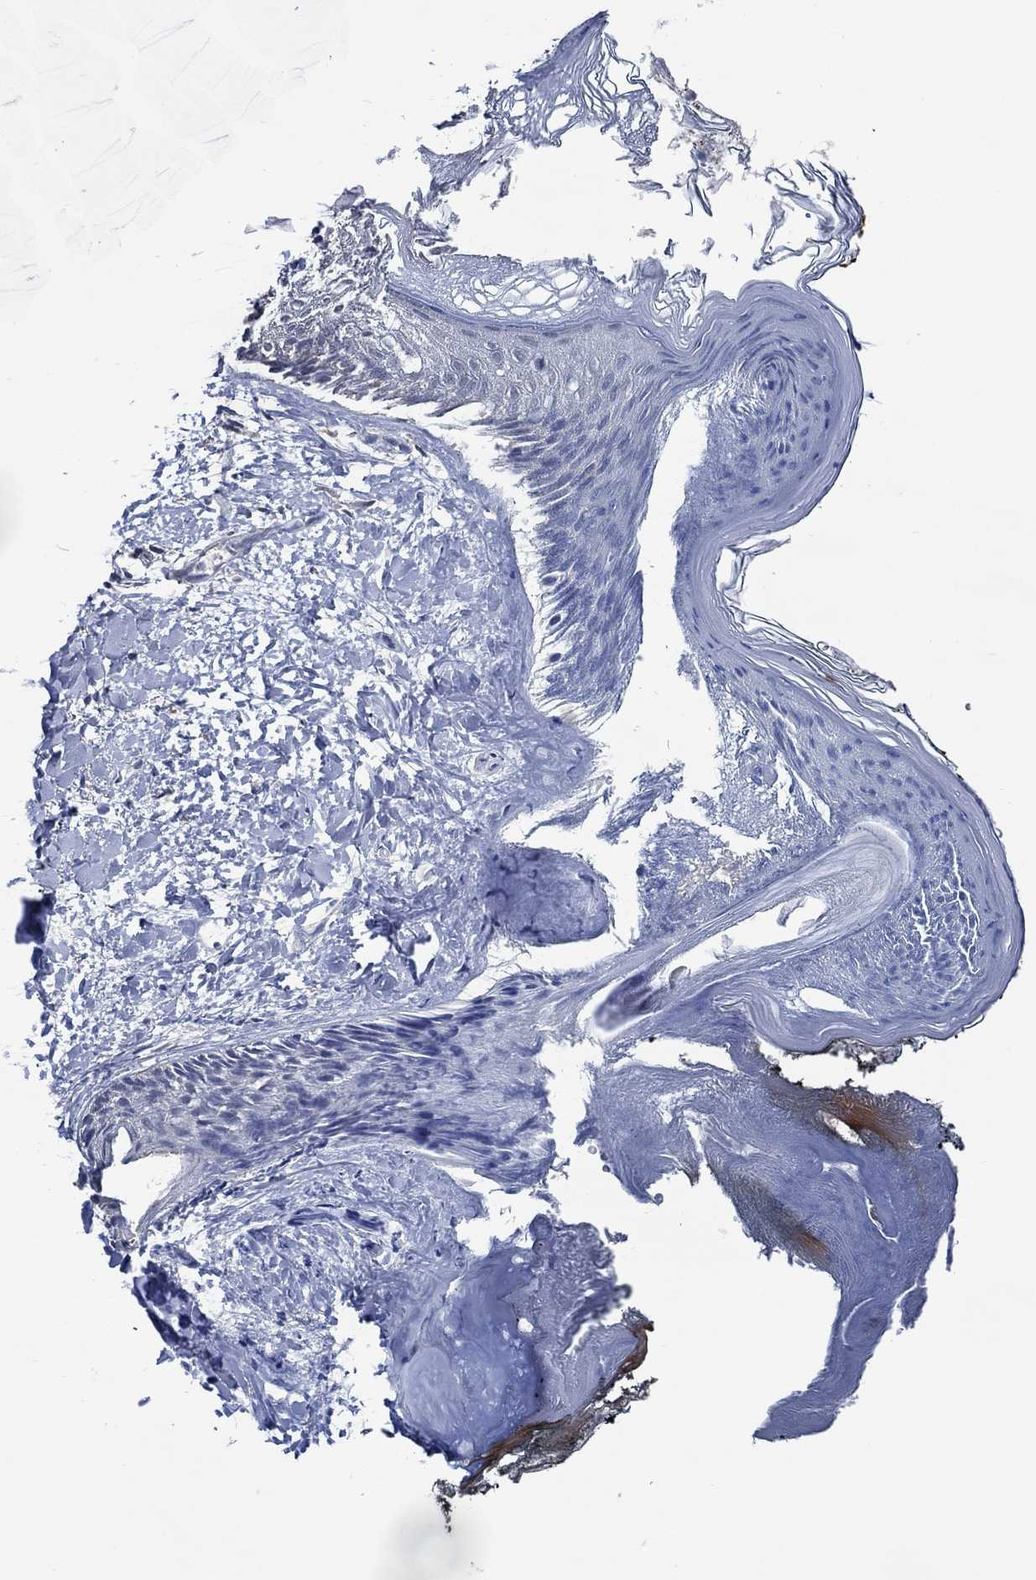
{"staining": {"intensity": "negative", "quantity": "none", "location": "none"}, "tissue": "skin", "cell_type": "Fibroblasts", "image_type": "normal", "snomed": [{"axis": "morphology", "description": "Normal tissue, NOS"}, {"axis": "topography", "description": "Skin"}], "caption": "The immunohistochemistry photomicrograph has no significant positivity in fibroblasts of skin.", "gene": "DACT1", "patient": {"sex": "female", "age": 34}}